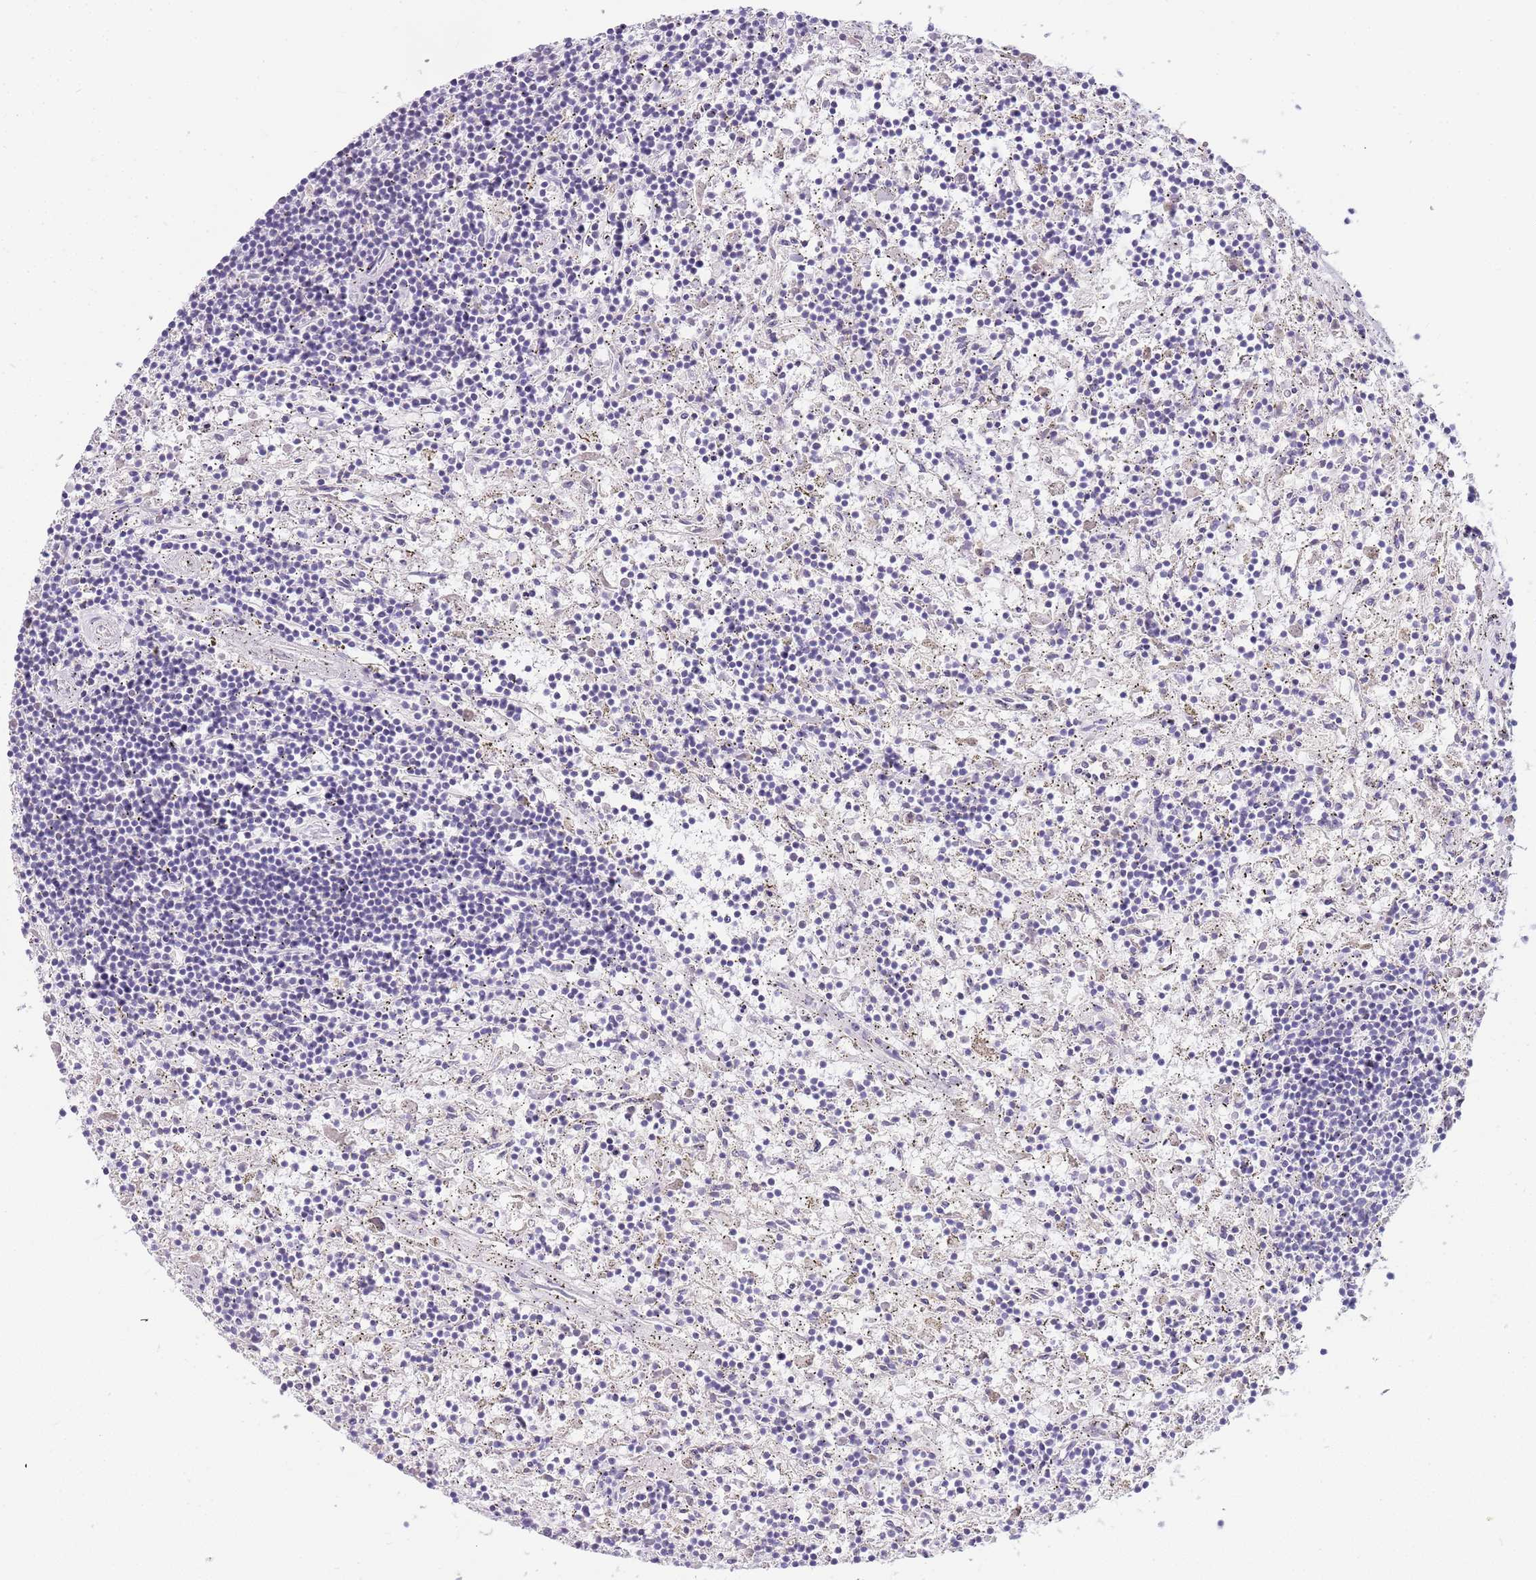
{"staining": {"intensity": "negative", "quantity": "none", "location": "none"}, "tissue": "lymphoma", "cell_type": "Tumor cells", "image_type": "cancer", "snomed": [{"axis": "morphology", "description": "Malignant lymphoma, non-Hodgkin's type, Low grade"}, {"axis": "topography", "description": "Spleen"}], "caption": "A high-resolution histopathology image shows IHC staining of lymphoma, which displays no significant expression in tumor cells.", "gene": "DNAJA3", "patient": {"sex": "male", "age": 76}}